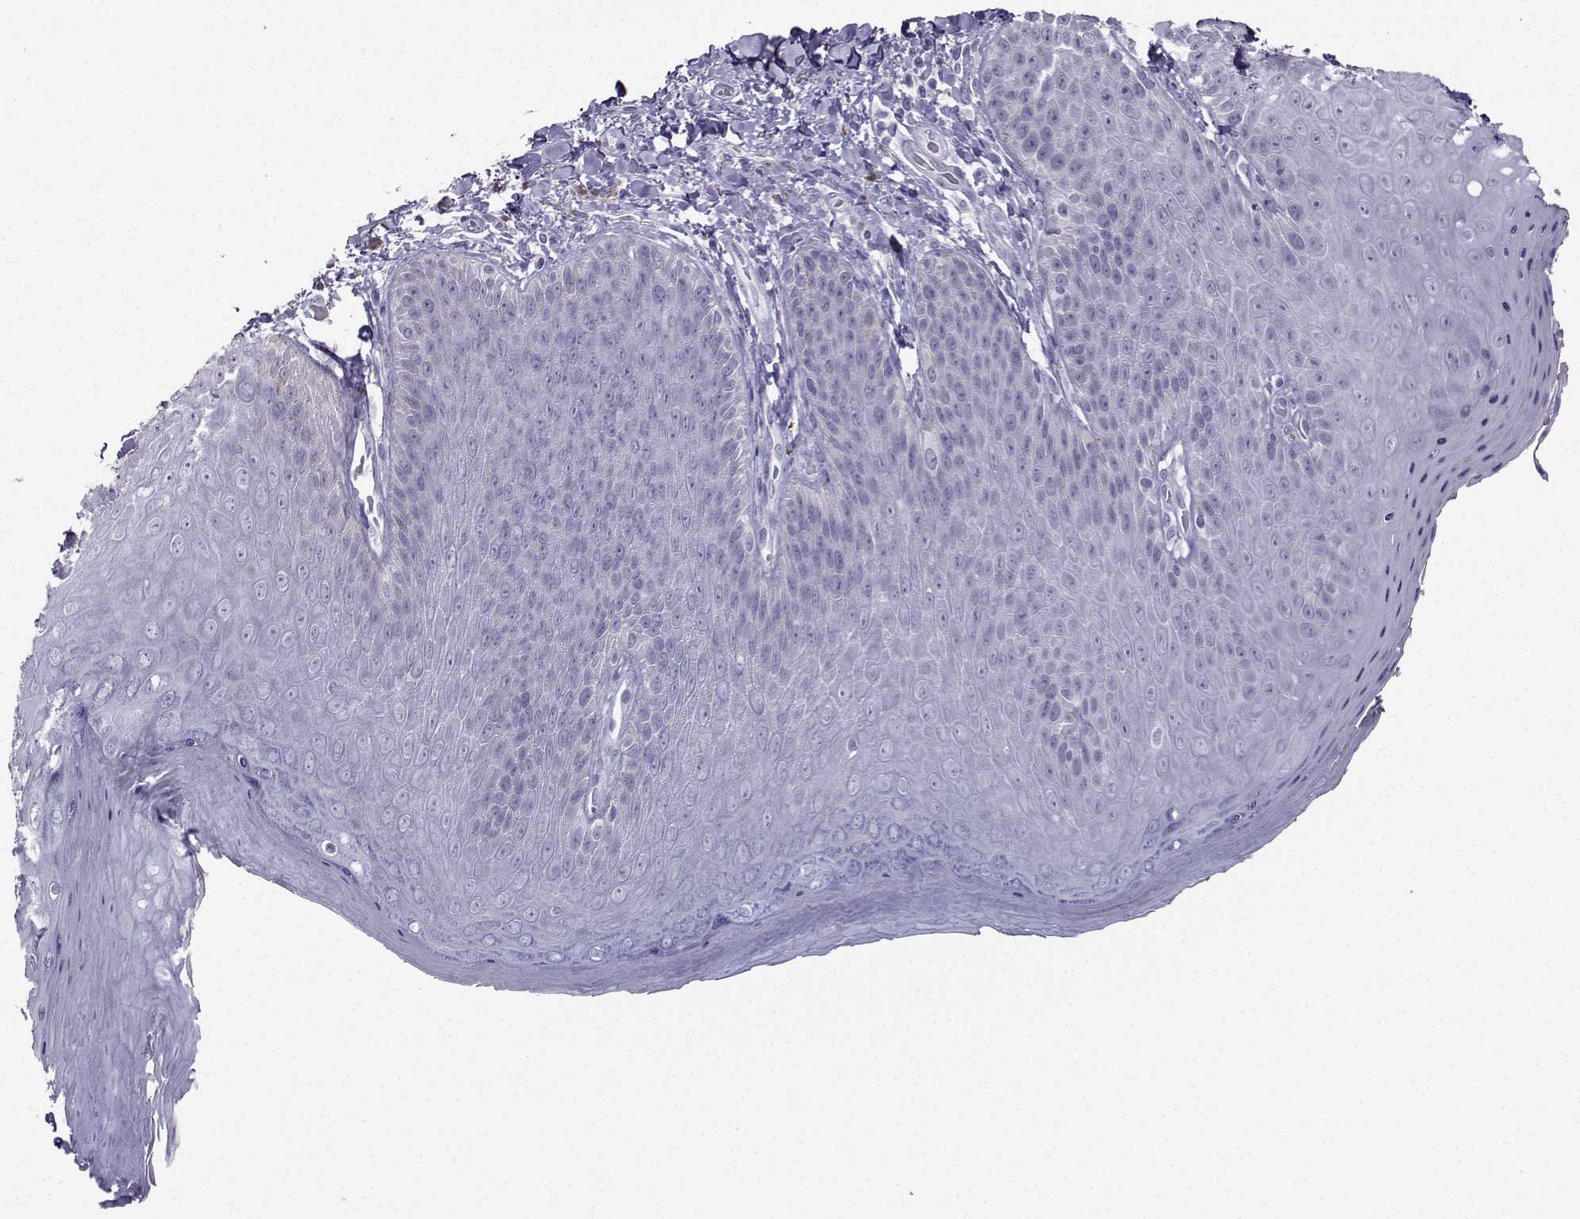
{"staining": {"intensity": "negative", "quantity": "none", "location": "none"}, "tissue": "skin", "cell_type": "Epidermal cells", "image_type": "normal", "snomed": [{"axis": "morphology", "description": "Normal tissue, NOS"}, {"axis": "topography", "description": "Anal"}], "caption": "The photomicrograph reveals no significant staining in epidermal cells of skin.", "gene": "KIF17", "patient": {"sex": "male", "age": 53}}